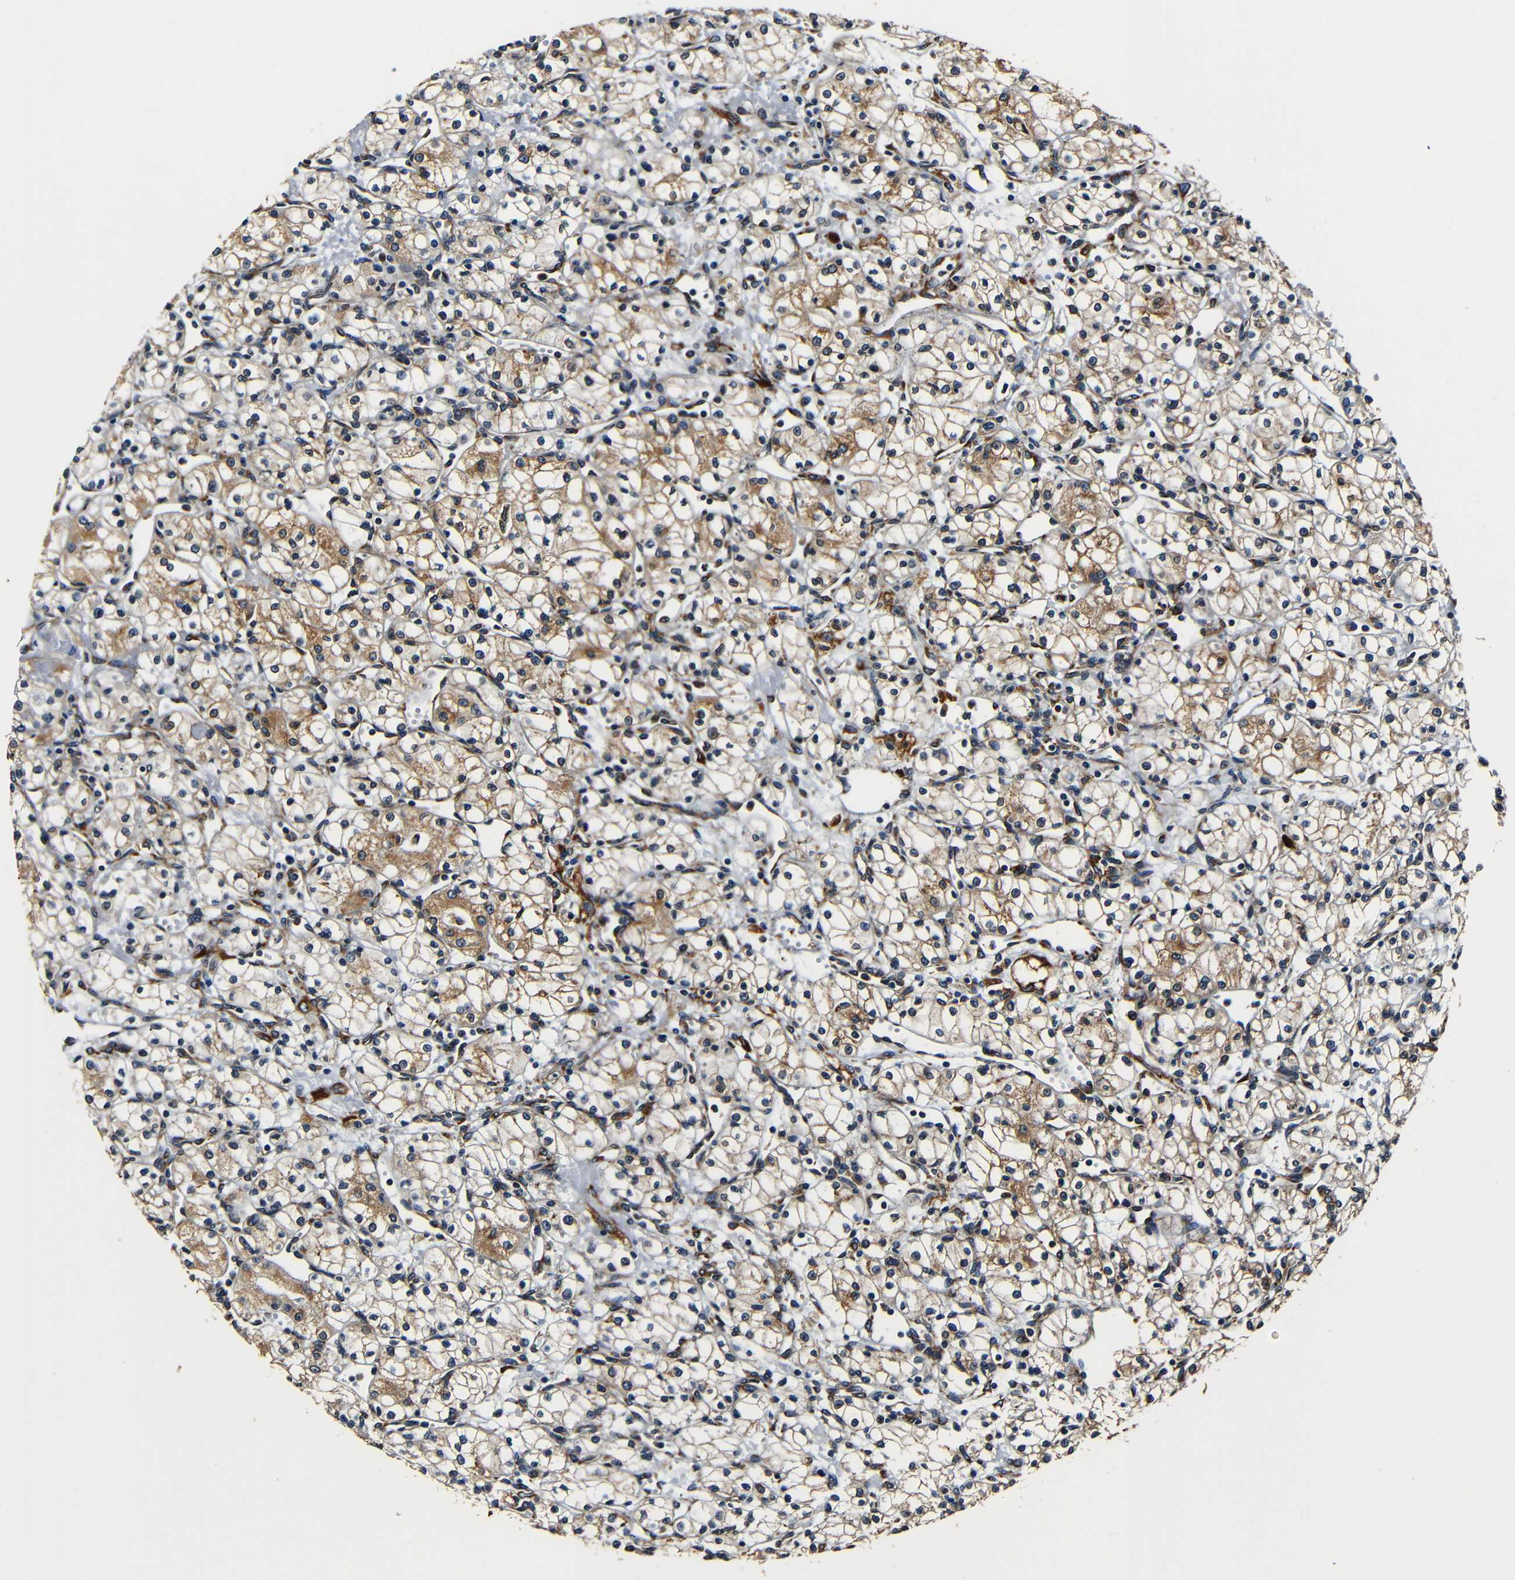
{"staining": {"intensity": "moderate", "quantity": ">75%", "location": "cytoplasmic/membranous"}, "tissue": "renal cancer", "cell_type": "Tumor cells", "image_type": "cancer", "snomed": [{"axis": "morphology", "description": "Normal tissue, NOS"}, {"axis": "morphology", "description": "Adenocarcinoma, NOS"}, {"axis": "topography", "description": "Kidney"}], "caption": "Renal cancer stained for a protein (brown) shows moderate cytoplasmic/membranous positive staining in about >75% of tumor cells.", "gene": "RRBP1", "patient": {"sex": "male", "age": 59}}